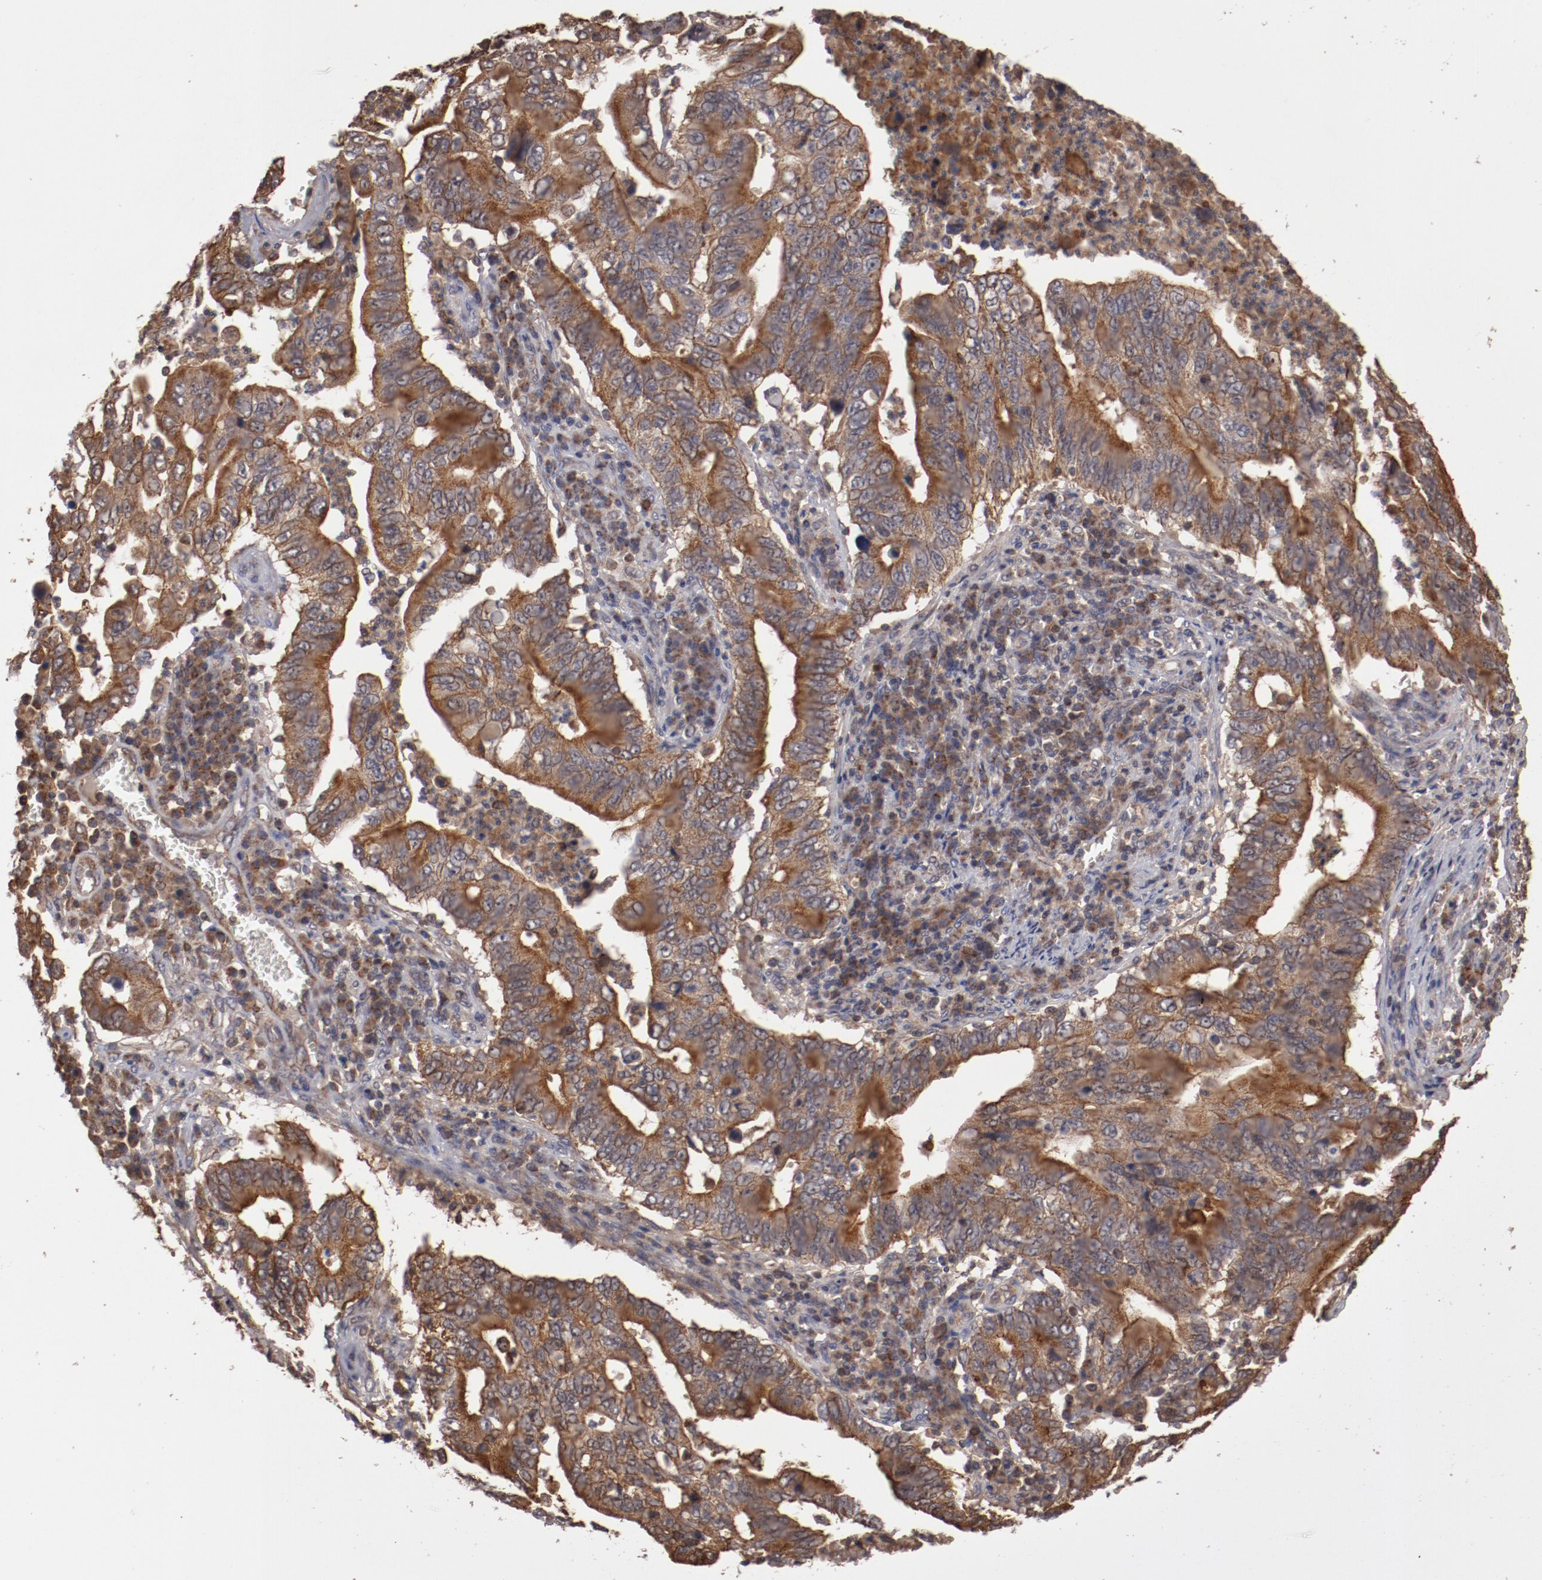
{"staining": {"intensity": "moderate", "quantity": ">75%", "location": "cytoplasmic/membranous"}, "tissue": "stomach cancer", "cell_type": "Tumor cells", "image_type": "cancer", "snomed": [{"axis": "morphology", "description": "Adenocarcinoma, NOS"}, {"axis": "topography", "description": "Stomach, upper"}], "caption": "Brown immunohistochemical staining in human stomach cancer (adenocarcinoma) reveals moderate cytoplasmic/membranous positivity in about >75% of tumor cells.", "gene": "RPS6KA6", "patient": {"sex": "male", "age": 63}}